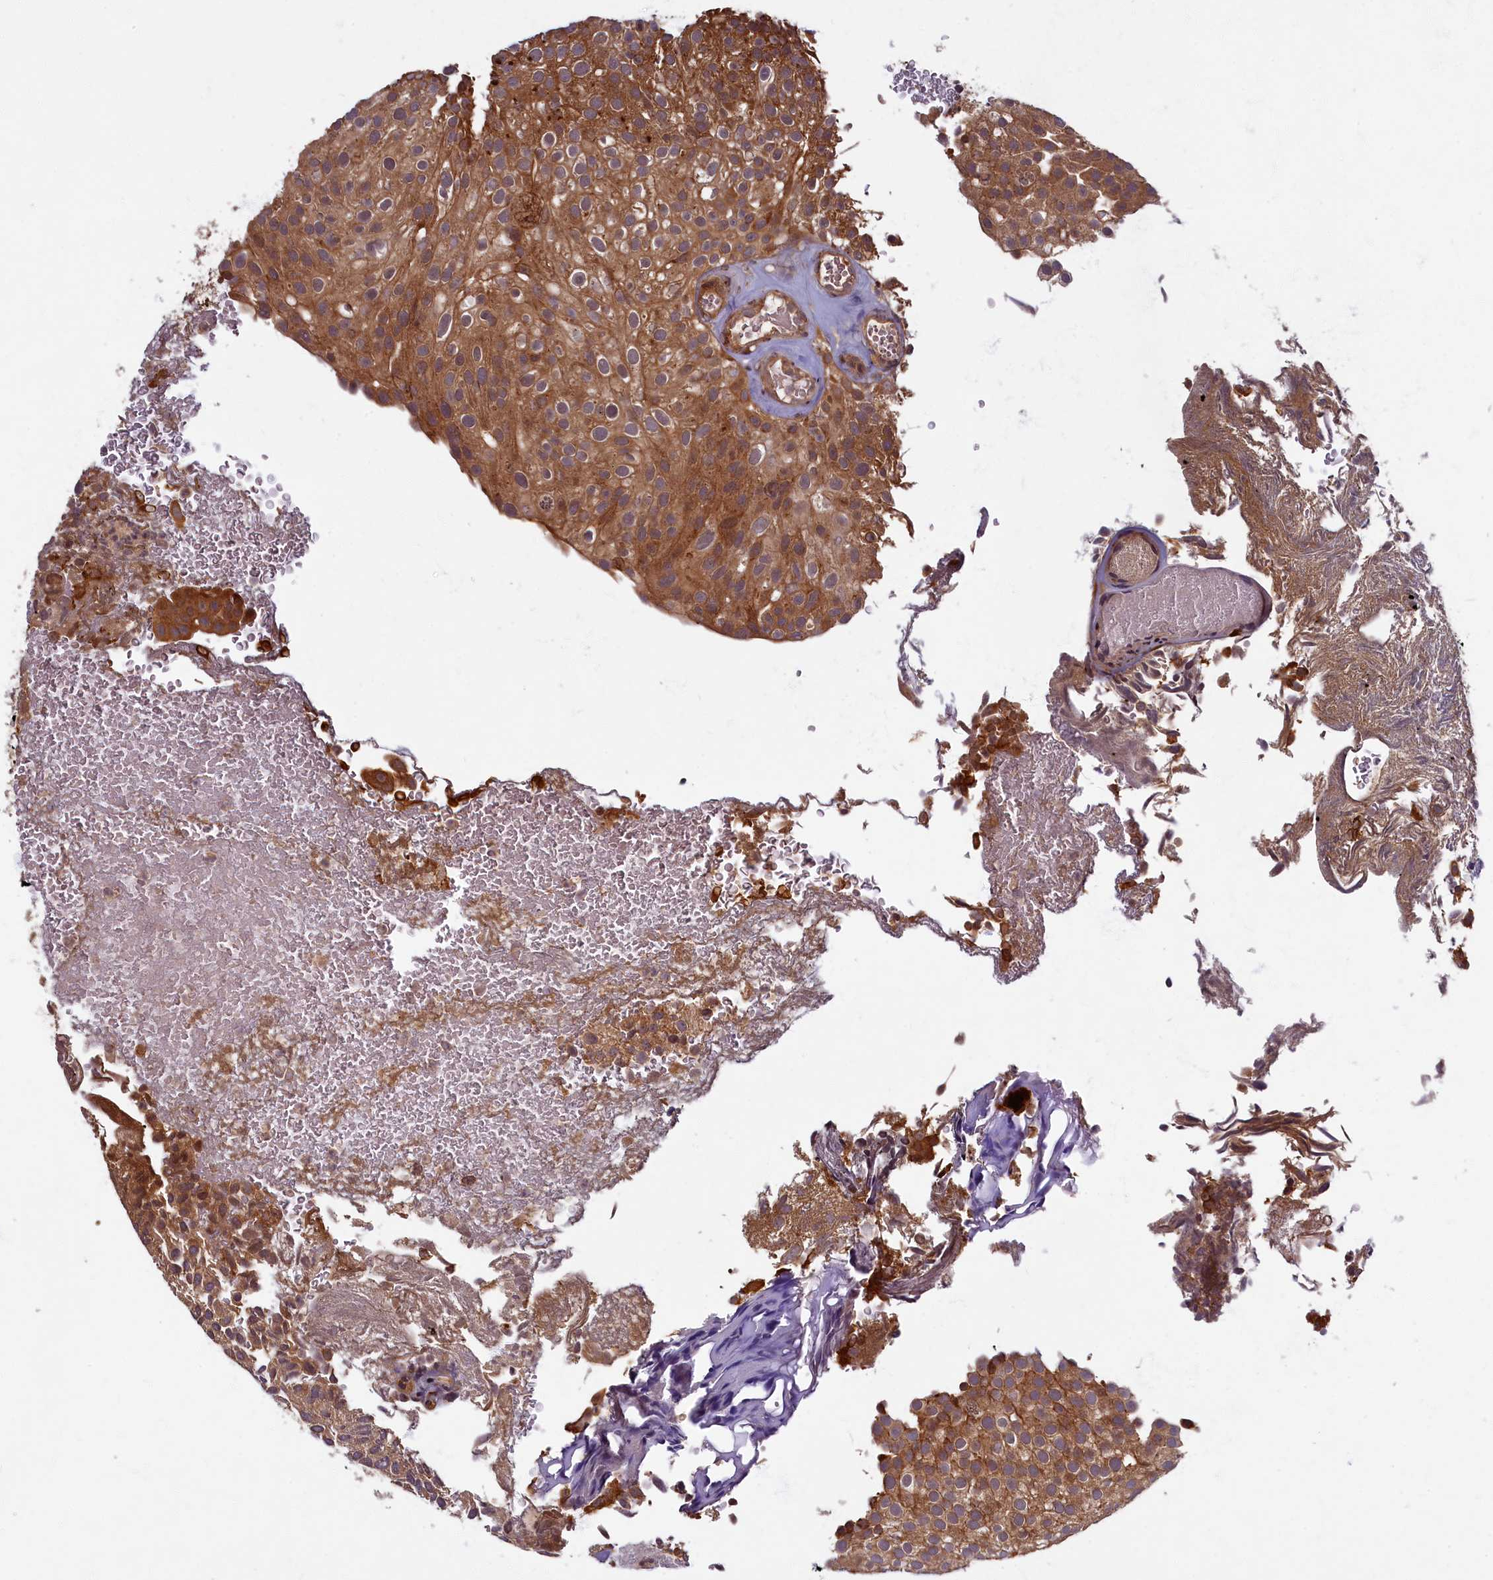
{"staining": {"intensity": "moderate", "quantity": ">75%", "location": "cytoplasmic/membranous"}, "tissue": "urothelial cancer", "cell_type": "Tumor cells", "image_type": "cancer", "snomed": [{"axis": "morphology", "description": "Urothelial carcinoma, Low grade"}, {"axis": "topography", "description": "Urinary bladder"}], "caption": "The image shows staining of urothelial carcinoma (low-grade), revealing moderate cytoplasmic/membranous protein staining (brown color) within tumor cells. (DAB IHC, brown staining for protein, blue staining for nuclei).", "gene": "BICD1", "patient": {"sex": "male", "age": 78}}